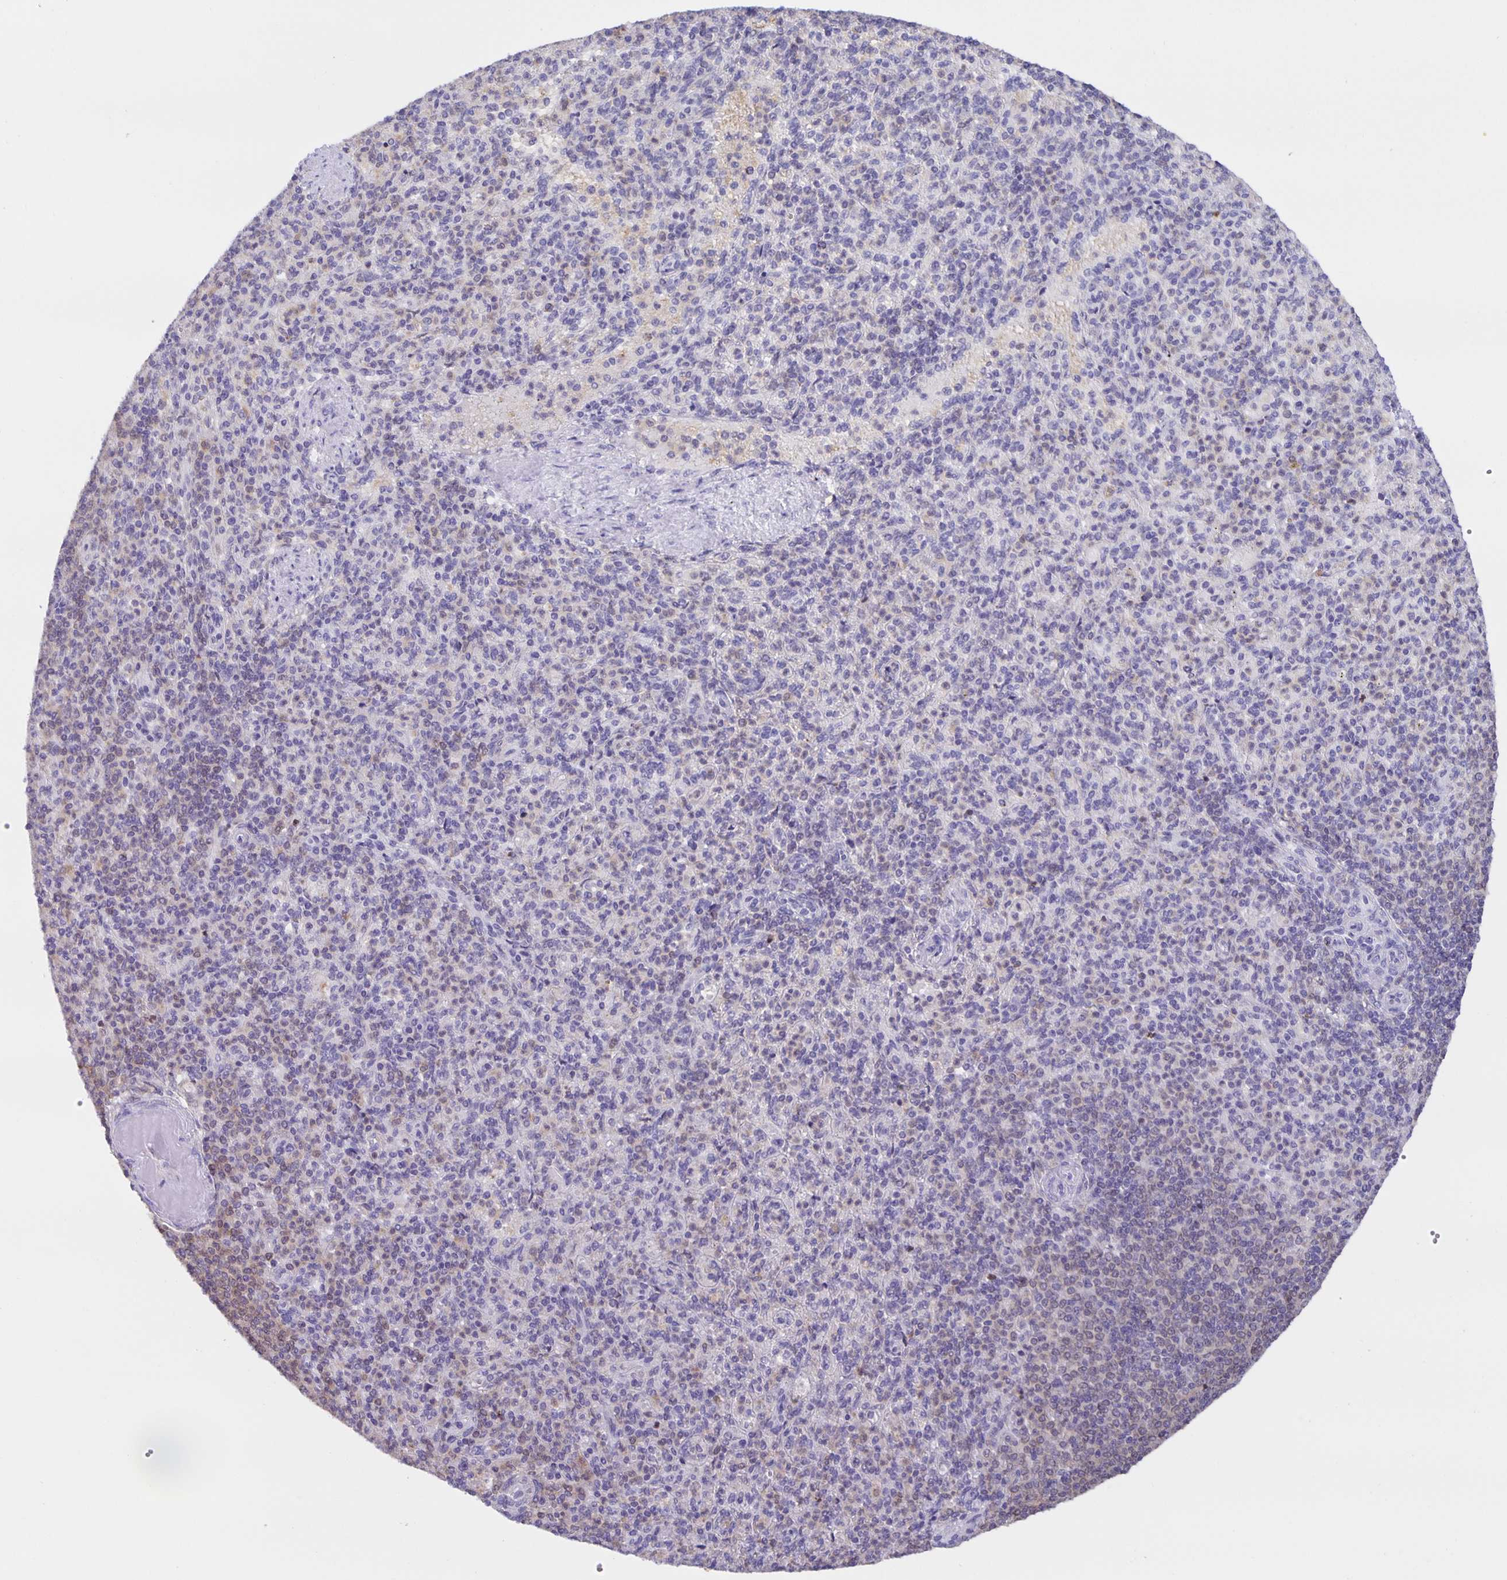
{"staining": {"intensity": "negative", "quantity": "none", "location": "none"}, "tissue": "spleen", "cell_type": "Cells in red pulp", "image_type": "normal", "snomed": [{"axis": "morphology", "description": "Normal tissue, NOS"}, {"axis": "topography", "description": "Spleen"}], "caption": "The micrograph reveals no significant expression in cells in red pulp of spleen.", "gene": "MARCHF6", "patient": {"sex": "female", "age": 74}}